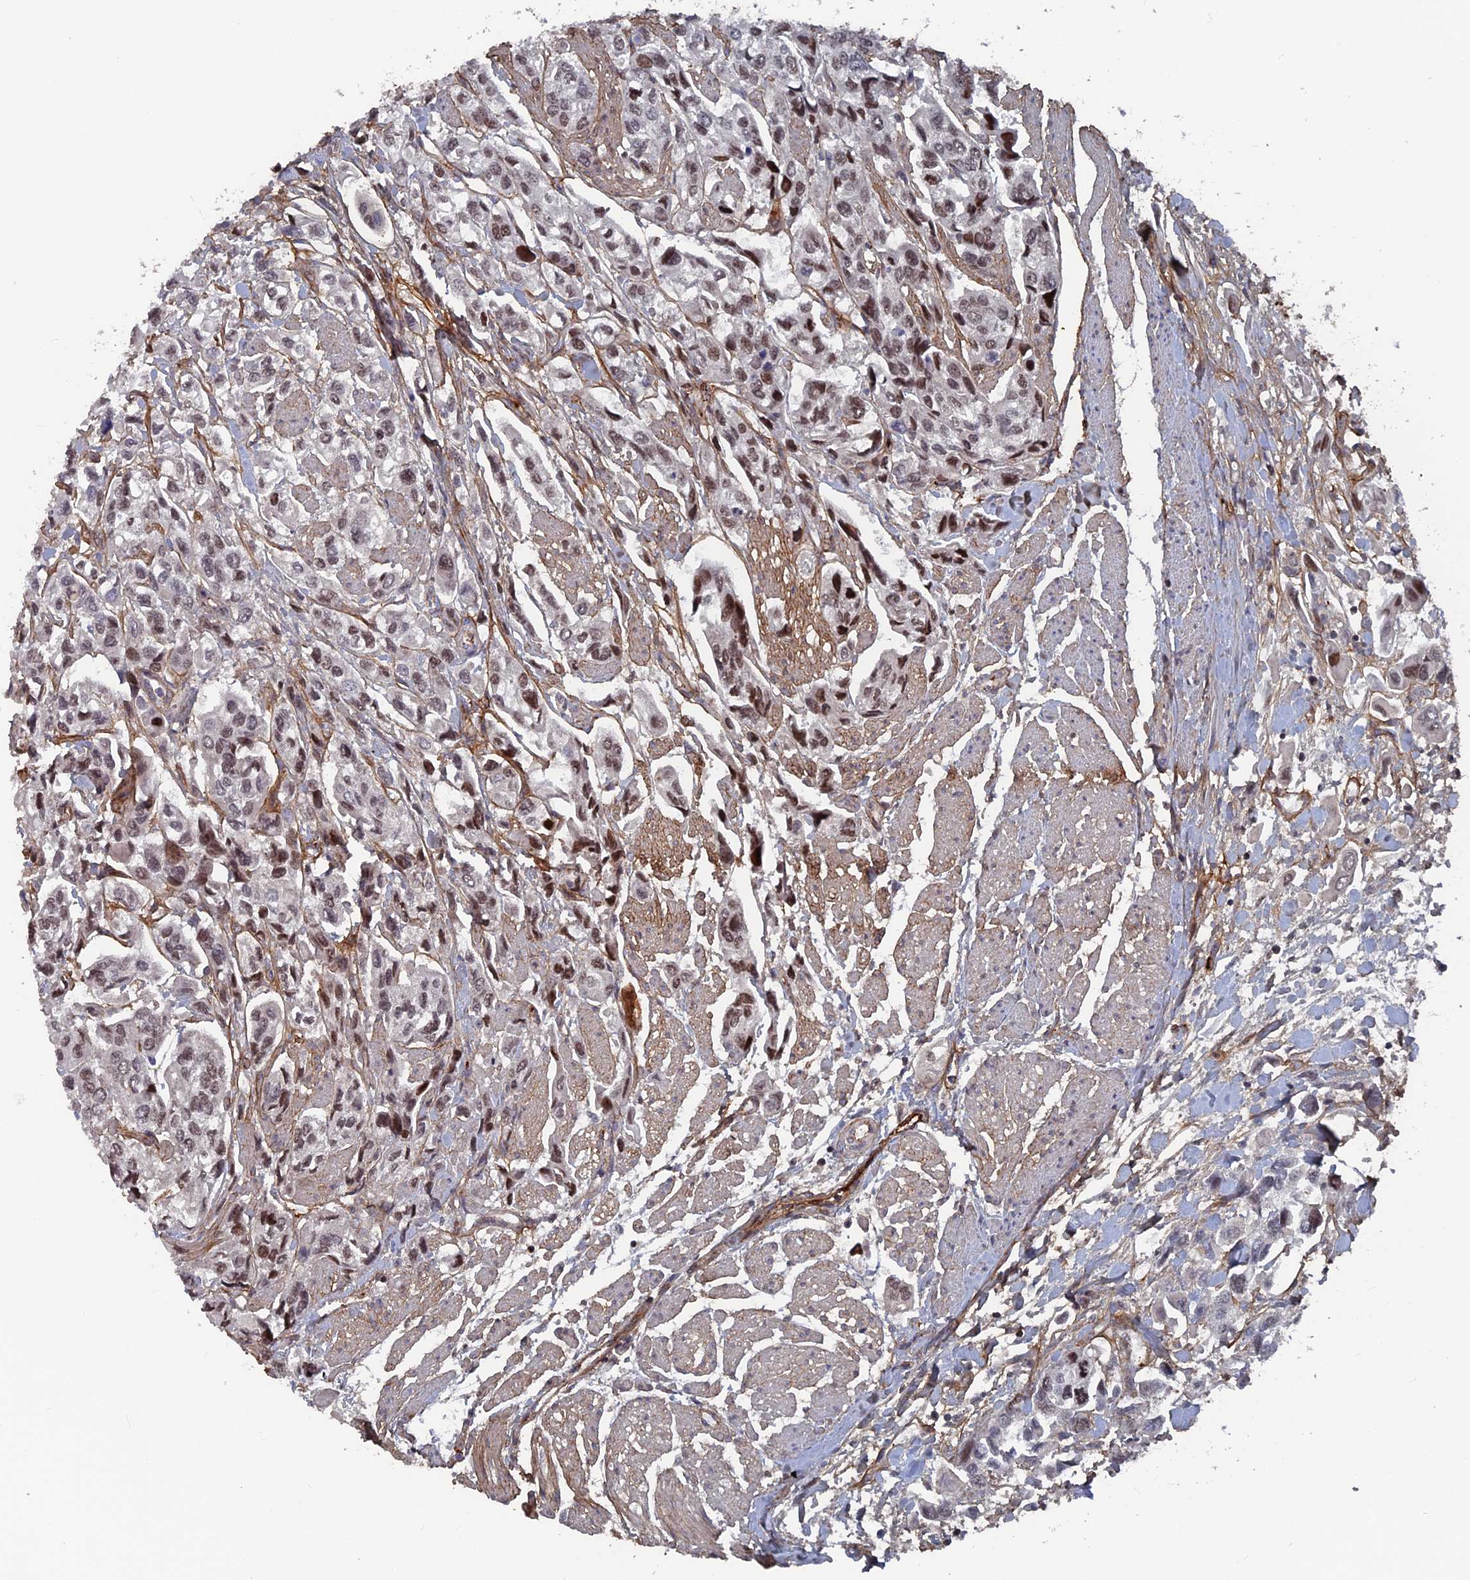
{"staining": {"intensity": "weak", "quantity": "25%-75%", "location": "nuclear"}, "tissue": "urothelial cancer", "cell_type": "Tumor cells", "image_type": "cancer", "snomed": [{"axis": "morphology", "description": "Urothelial carcinoma, High grade"}, {"axis": "topography", "description": "Urinary bladder"}], "caption": "IHC (DAB) staining of human high-grade urothelial carcinoma demonstrates weak nuclear protein staining in approximately 25%-75% of tumor cells.", "gene": "SH3D21", "patient": {"sex": "male", "age": 67}}